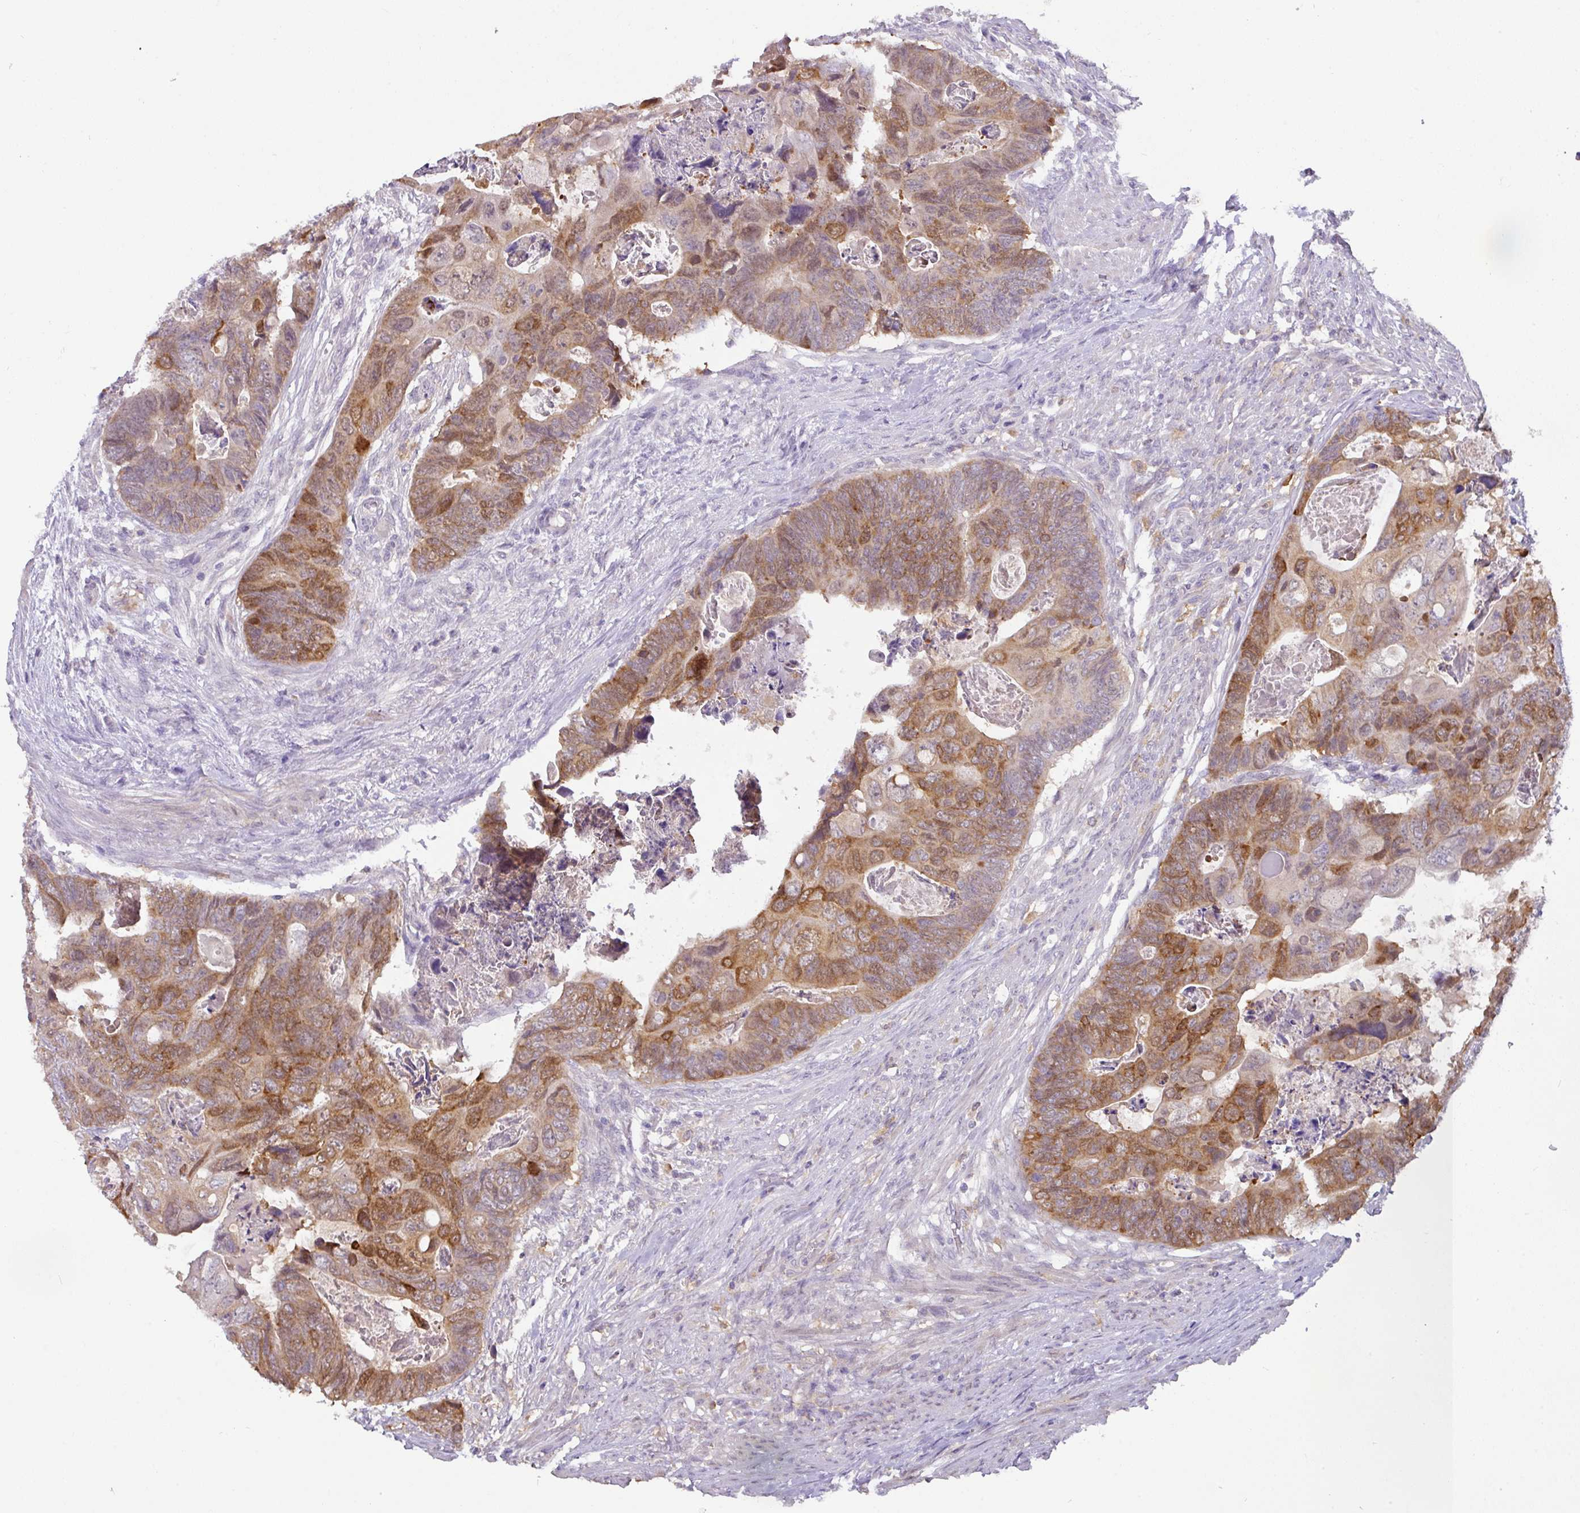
{"staining": {"intensity": "strong", "quantity": "25%-75%", "location": "cytoplasmic/membranous"}, "tissue": "colorectal cancer", "cell_type": "Tumor cells", "image_type": "cancer", "snomed": [{"axis": "morphology", "description": "Adenocarcinoma, NOS"}, {"axis": "topography", "description": "Rectum"}], "caption": "Immunohistochemical staining of adenocarcinoma (colorectal) displays strong cytoplasmic/membranous protein positivity in about 25%-75% of tumor cells.", "gene": "GCNT7", "patient": {"sex": "female", "age": 78}}